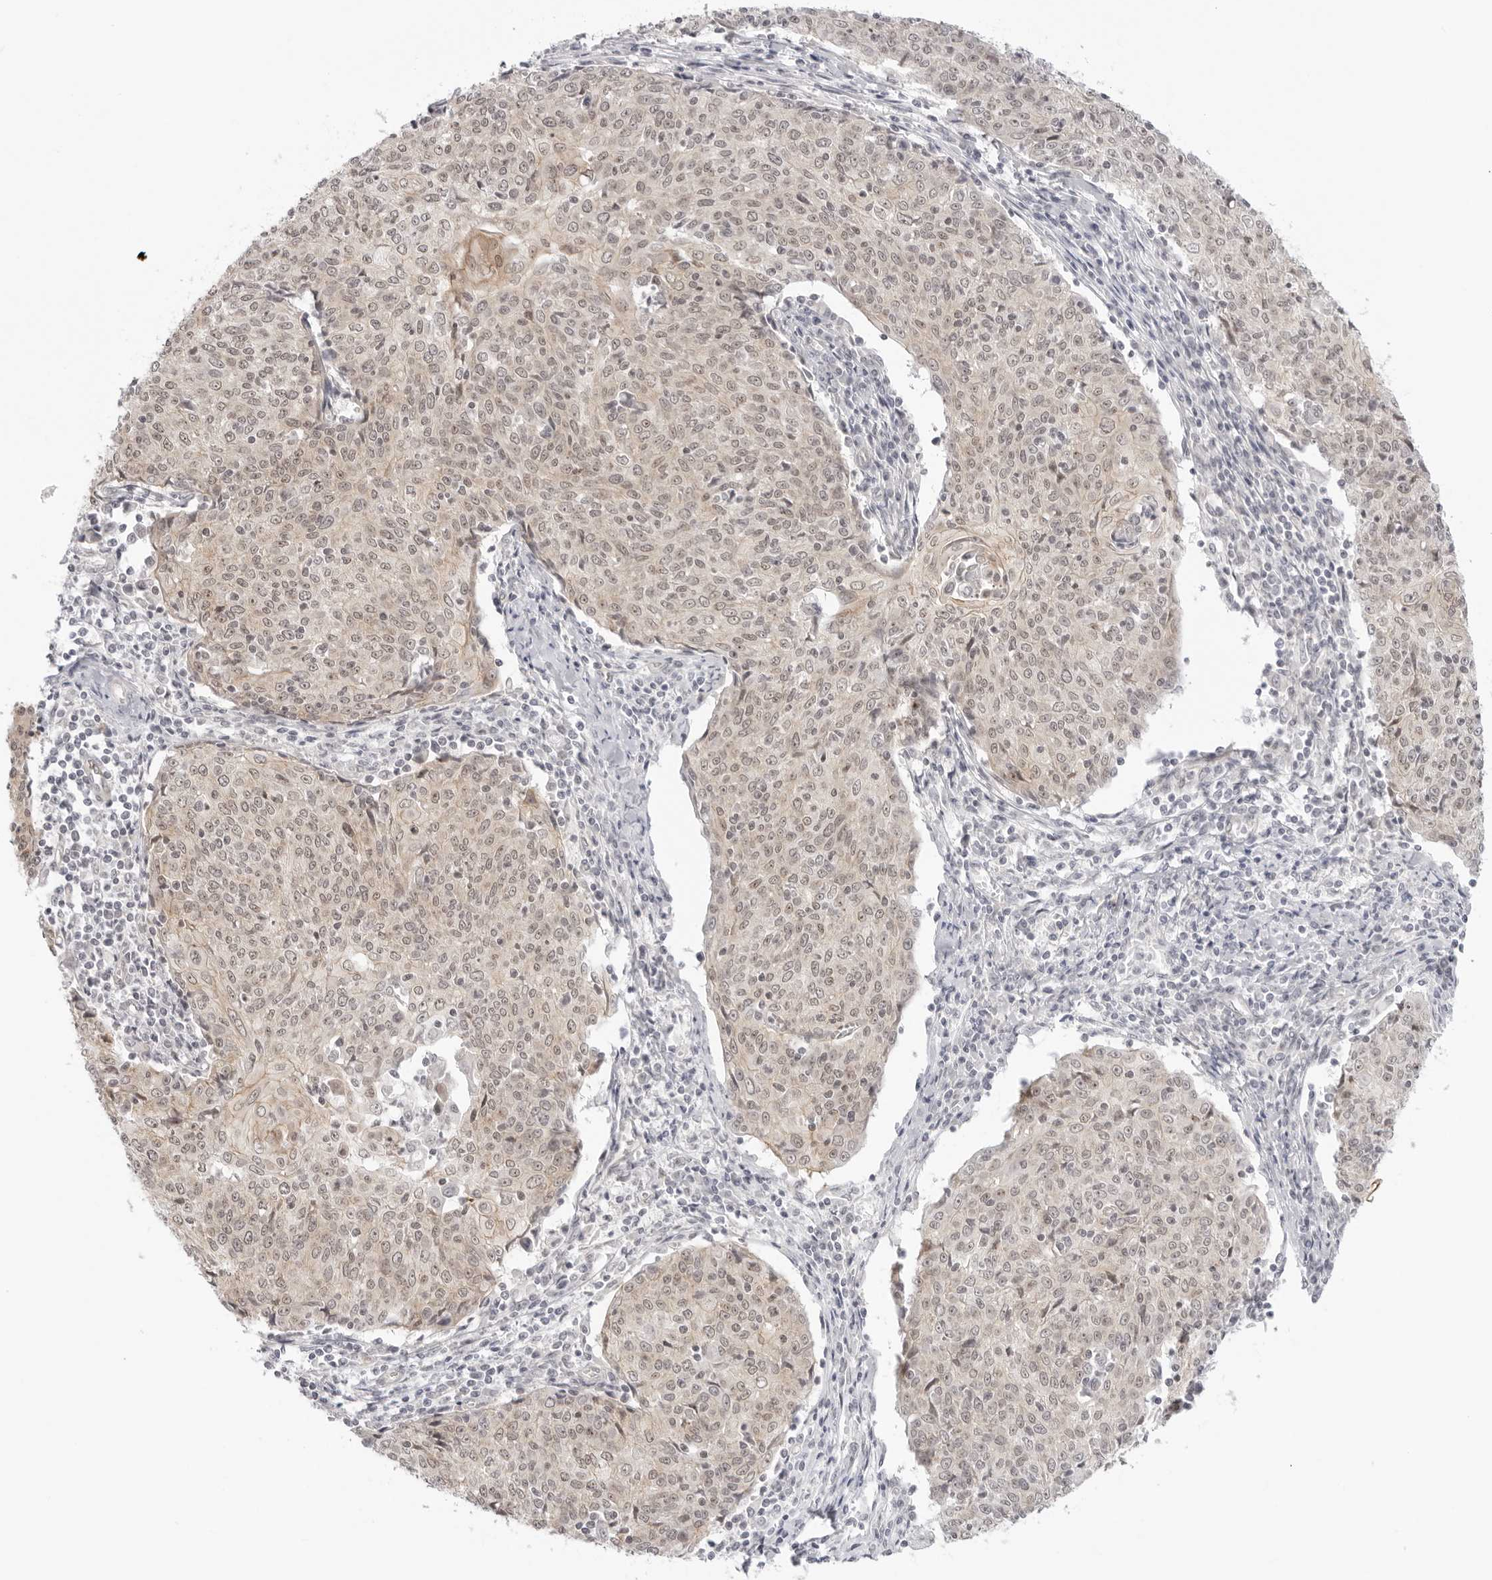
{"staining": {"intensity": "weak", "quantity": ">75%", "location": "cytoplasmic/membranous,nuclear"}, "tissue": "cervical cancer", "cell_type": "Tumor cells", "image_type": "cancer", "snomed": [{"axis": "morphology", "description": "Squamous cell carcinoma, NOS"}, {"axis": "topography", "description": "Cervix"}], "caption": "Cervical cancer stained with a brown dye shows weak cytoplasmic/membranous and nuclear positive expression in approximately >75% of tumor cells.", "gene": "TRAPPC3", "patient": {"sex": "female", "age": 48}}